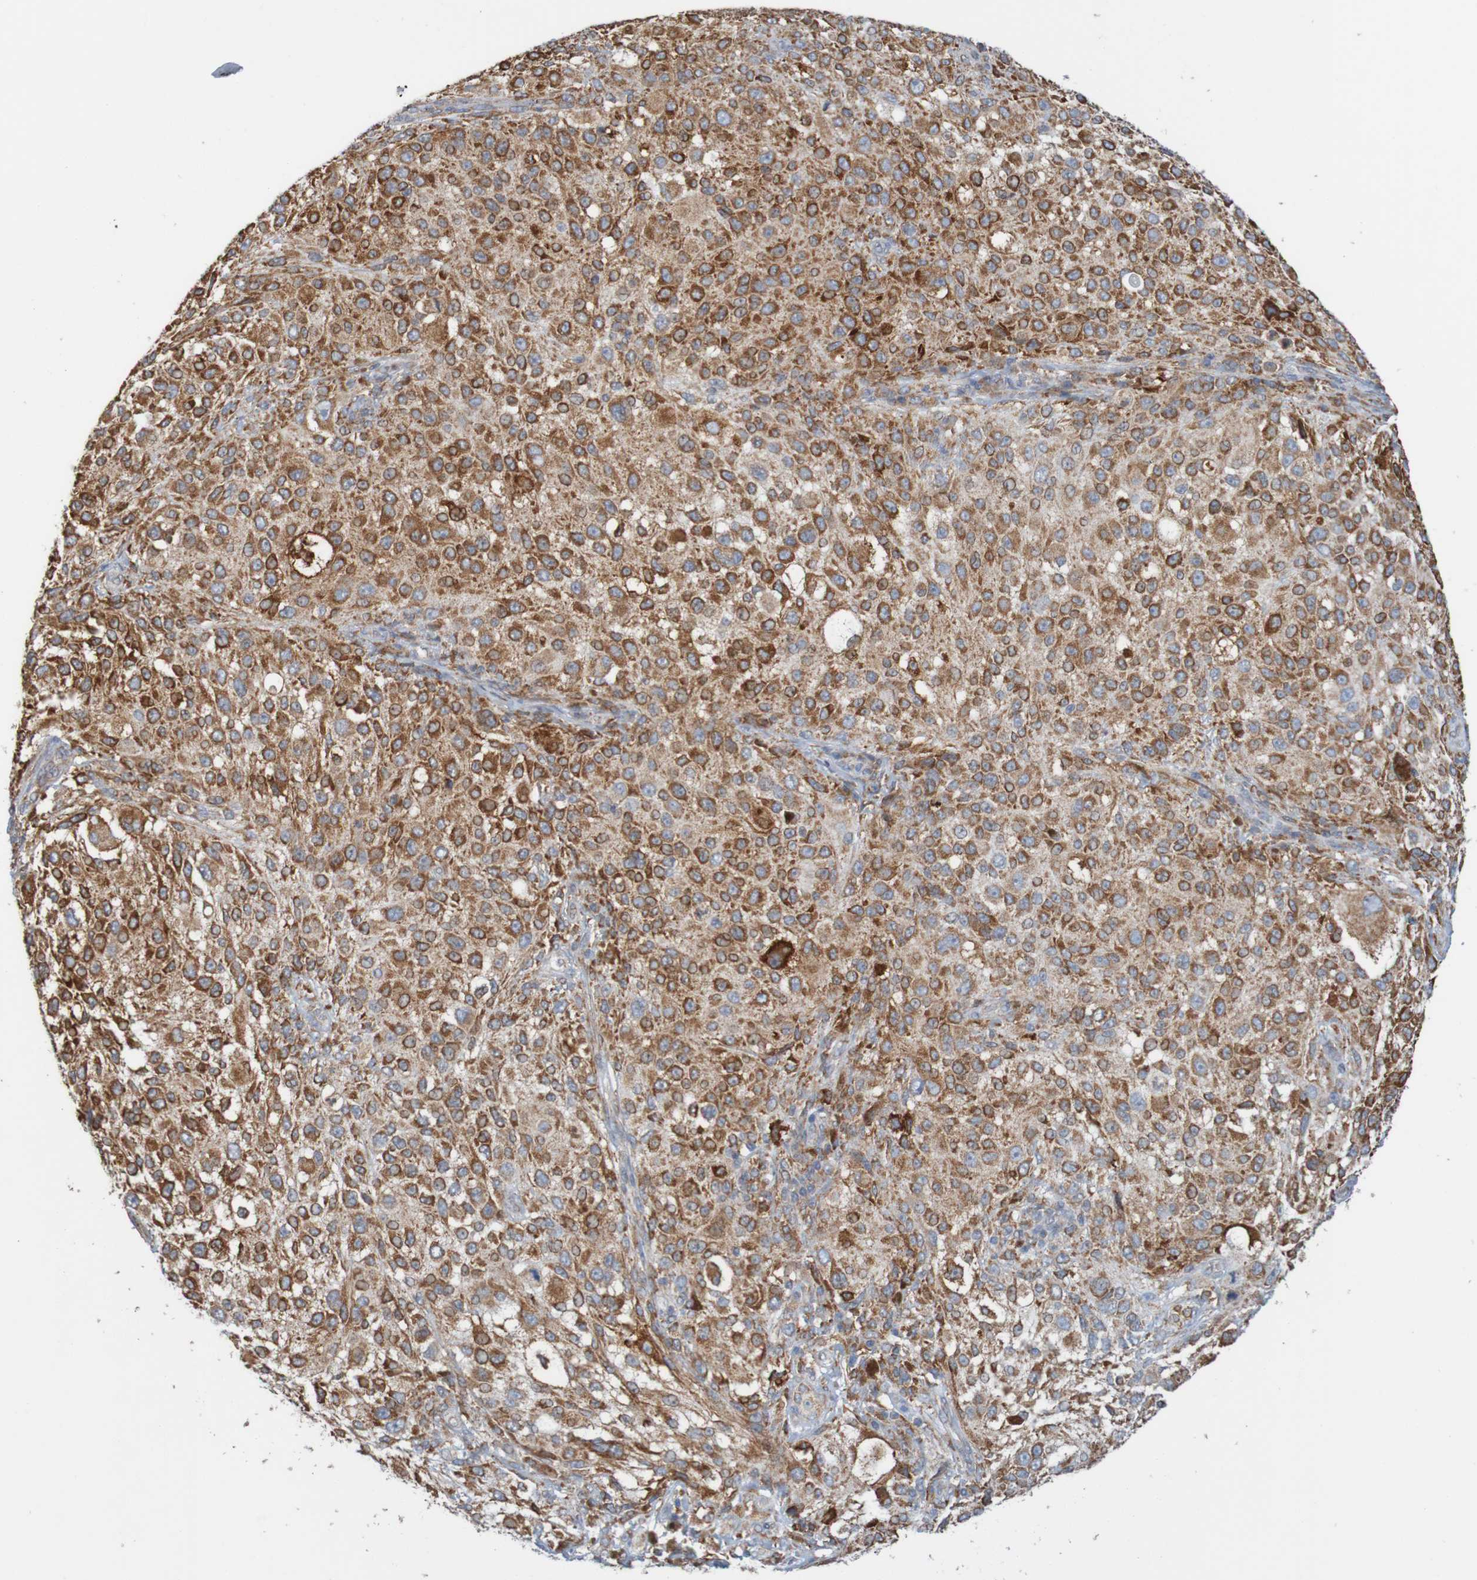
{"staining": {"intensity": "strong", "quantity": "<25%", "location": "cytoplasmic/membranous"}, "tissue": "melanoma", "cell_type": "Tumor cells", "image_type": "cancer", "snomed": [{"axis": "morphology", "description": "Necrosis, NOS"}, {"axis": "morphology", "description": "Malignant melanoma, NOS"}, {"axis": "topography", "description": "Skin"}], "caption": "This is a histology image of immunohistochemistry staining of malignant melanoma, which shows strong positivity in the cytoplasmic/membranous of tumor cells.", "gene": "PDIA3", "patient": {"sex": "female", "age": 87}}